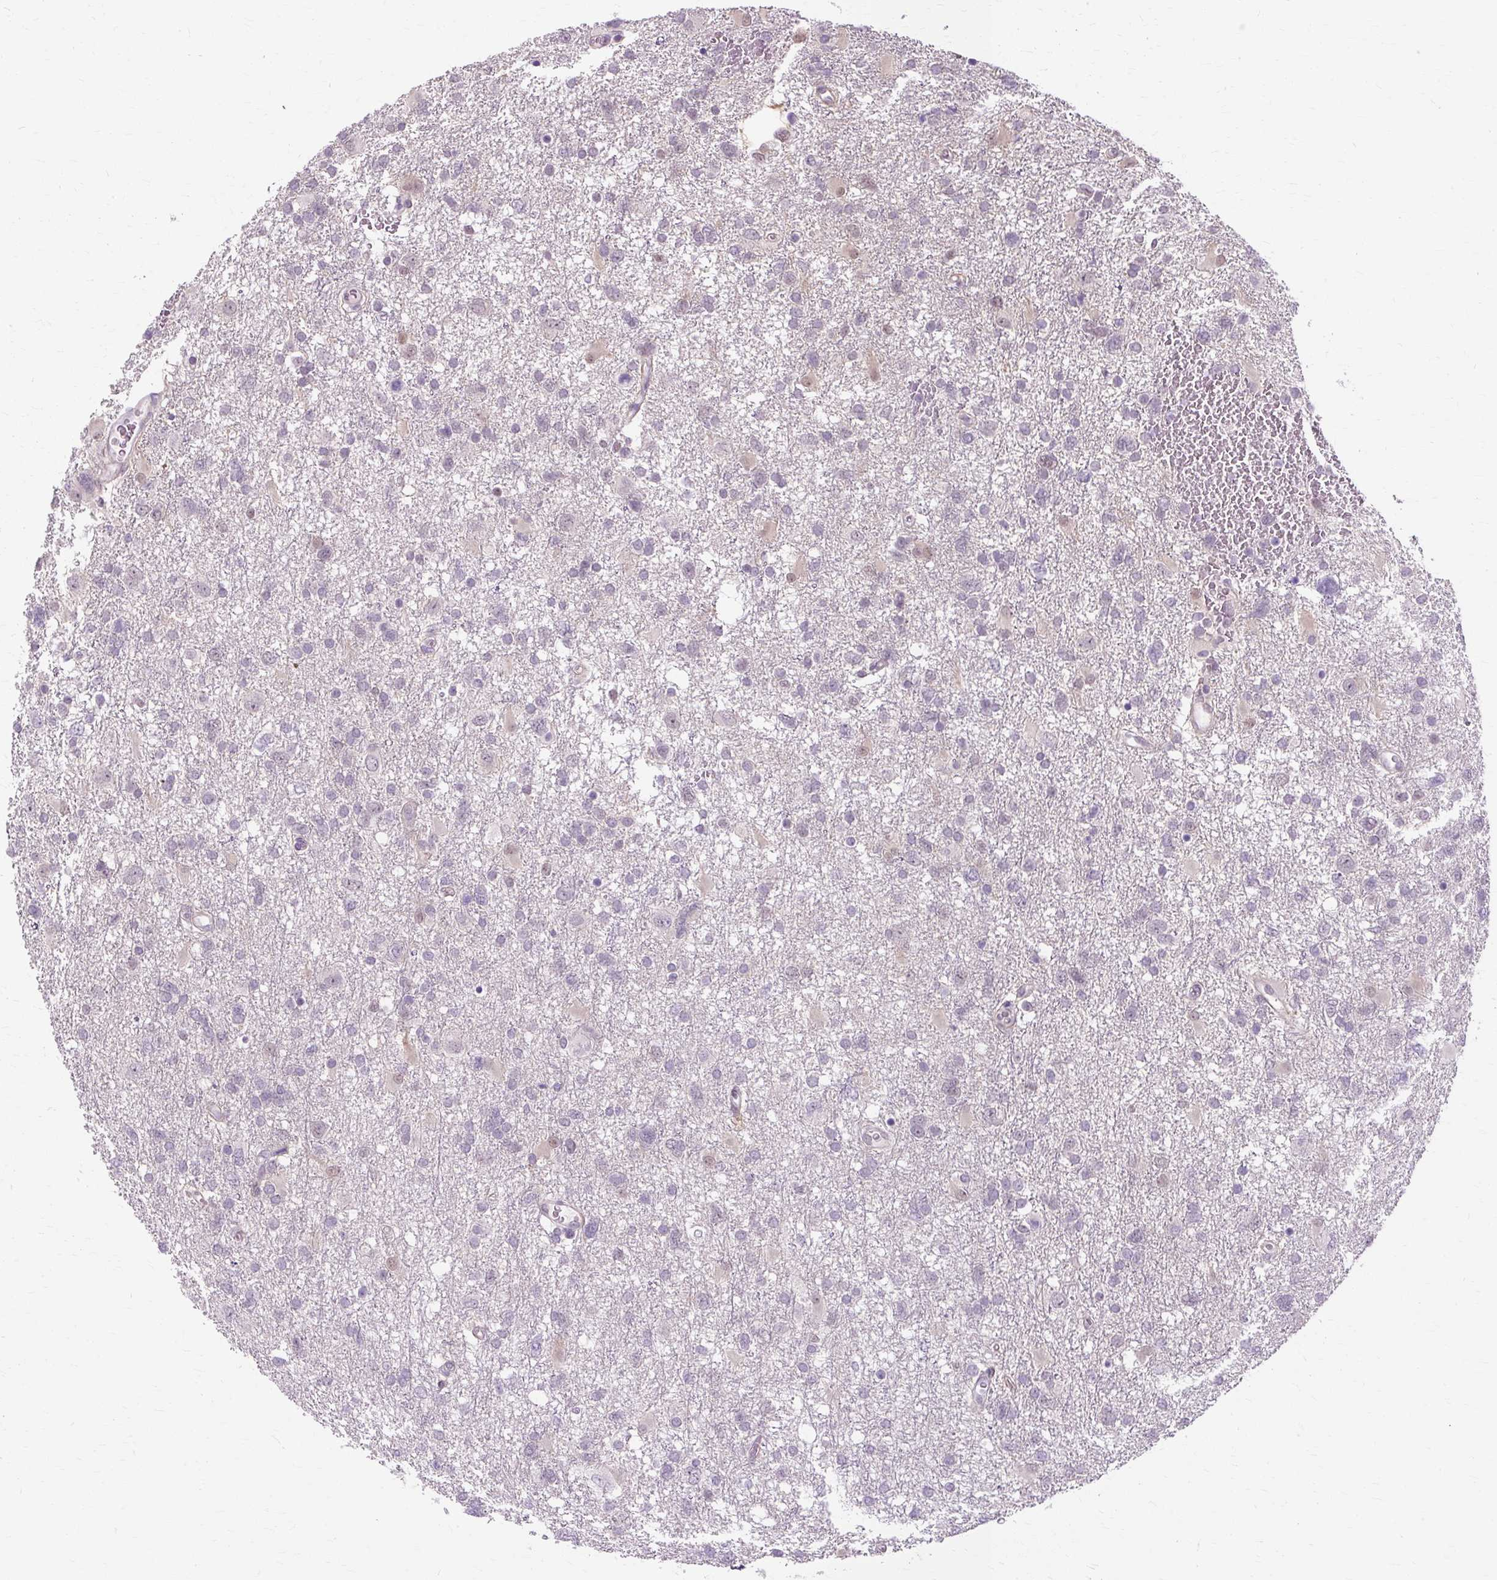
{"staining": {"intensity": "negative", "quantity": "none", "location": "none"}, "tissue": "glioma", "cell_type": "Tumor cells", "image_type": "cancer", "snomed": [{"axis": "morphology", "description": "Glioma, malignant, High grade"}, {"axis": "topography", "description": "Brain"}], "caption": "An image of human glioma is negative for staining in tumor cells.", "gene": "RYBP", "patient": {"sex": "male", "age": 61}}